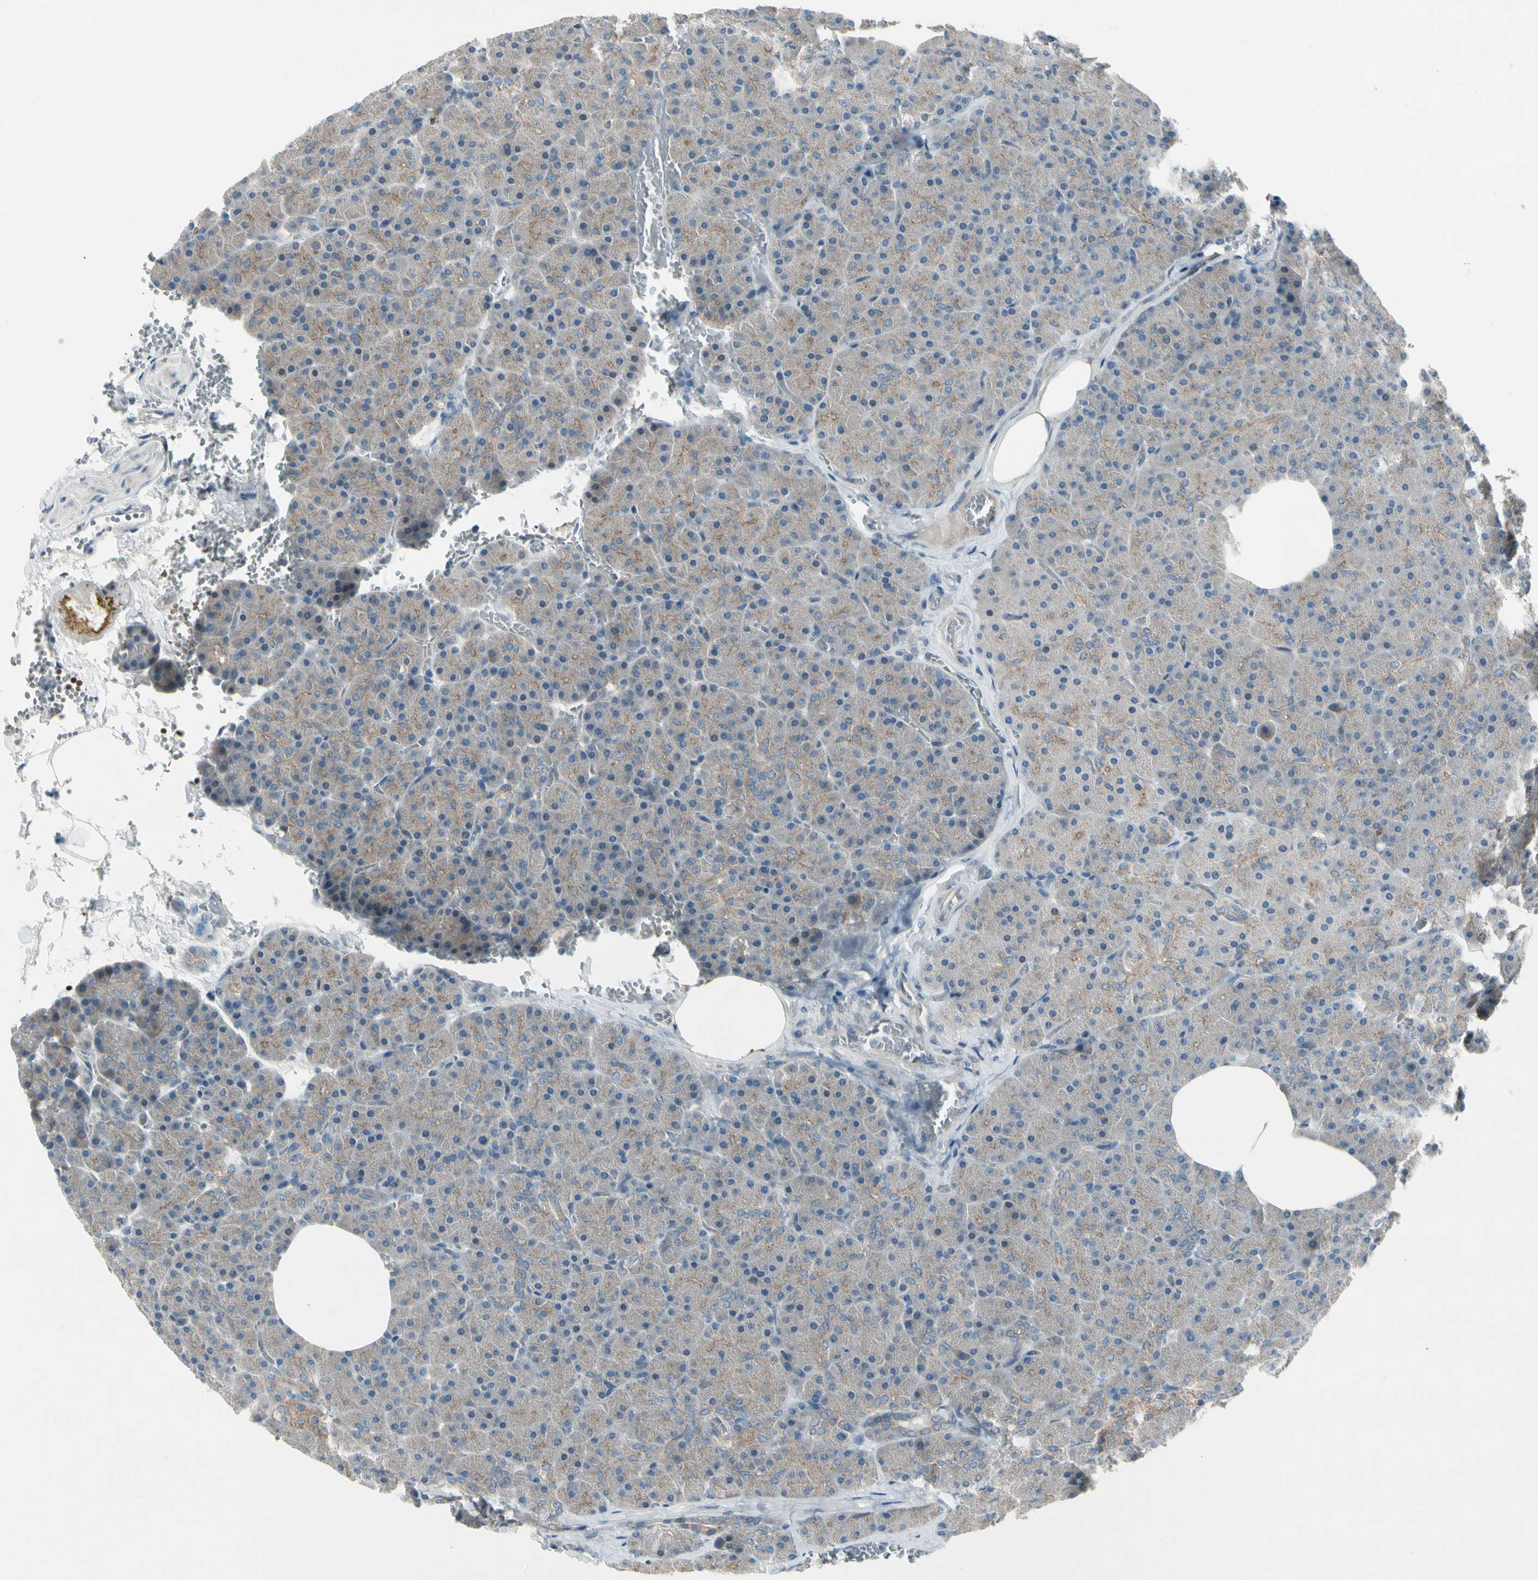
{"staining": {"intensity": "weak", "quantity": ">75%", "location": "cytoplasmic/membranous"}, "tissue": "pancreas", "cell_type": "Exocrine glandular cells", "image_type": "normal", "snomed": [{"axis": "morphology", "description": "Normal tissue, NOS"}, {"axis": "topography", "description": "Pancreas"}], "caption": "A high-resolution photomicrograph shows immunohistochemistry (IHC) staining of unremarkable pancreas, which shows weak cytoplasmic/membranous expression in approximately >75% of exocrine glandular cells.", "gene": "PANK2", "patient": {"sex": "female", "age": 35}}